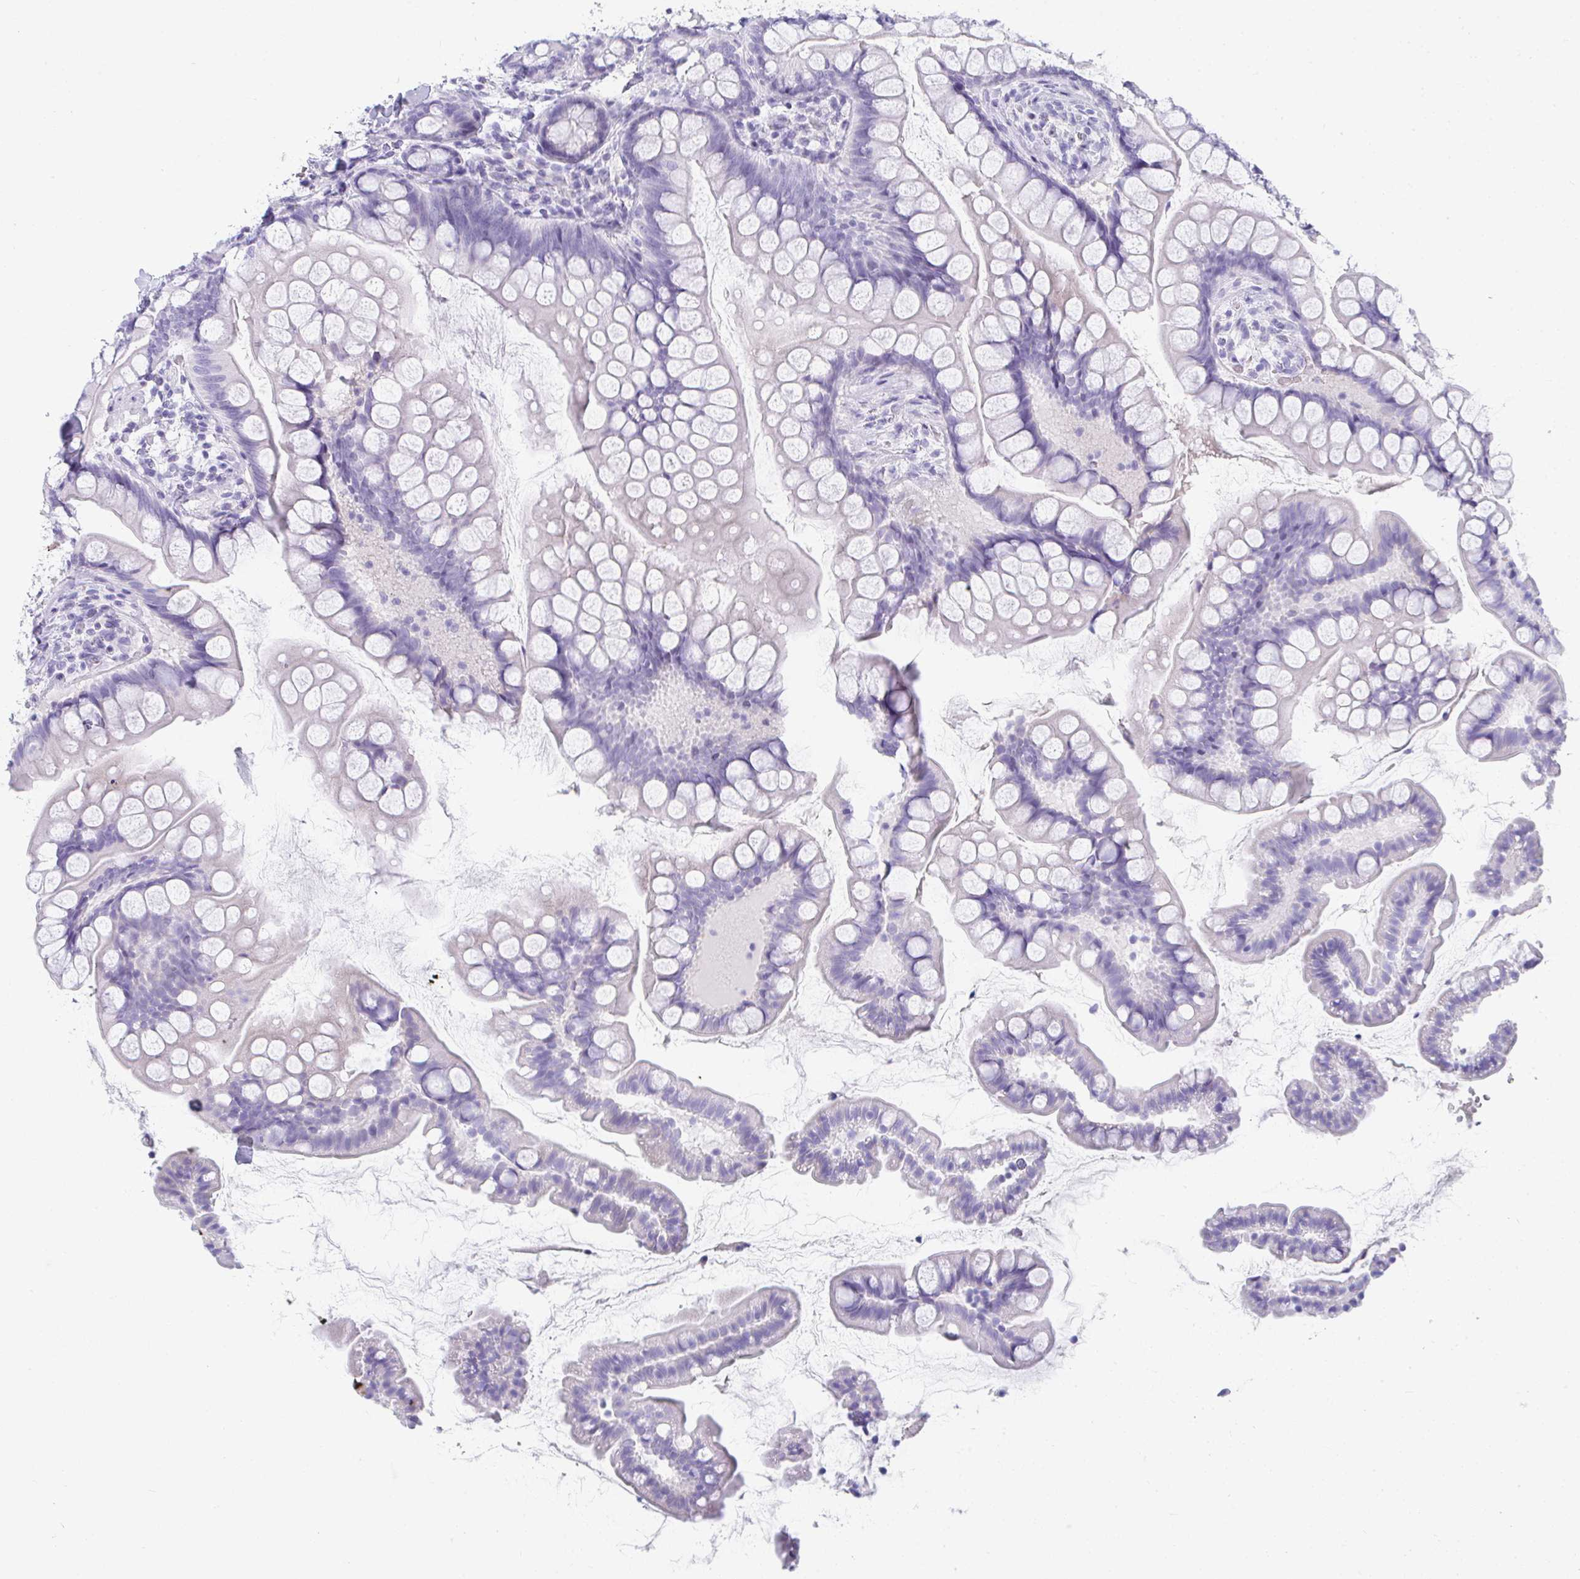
{"staining": {"intensity": "negative", "quantity": "none", "location": "none"}, "tissue": "small intestine", "cell_type": "Glandular cells", "image_type": "normal", "snomed": [{"axis": "morphology", "description": "Normal tissue, NOS"}, {"axis": "topography", "description": "Small intestine"}], "caption": "The IHC image has no significant staining in glandular cells of small intestine.", "gene": "TTC30A", "patient": {"sex": "male", "age": 70}}